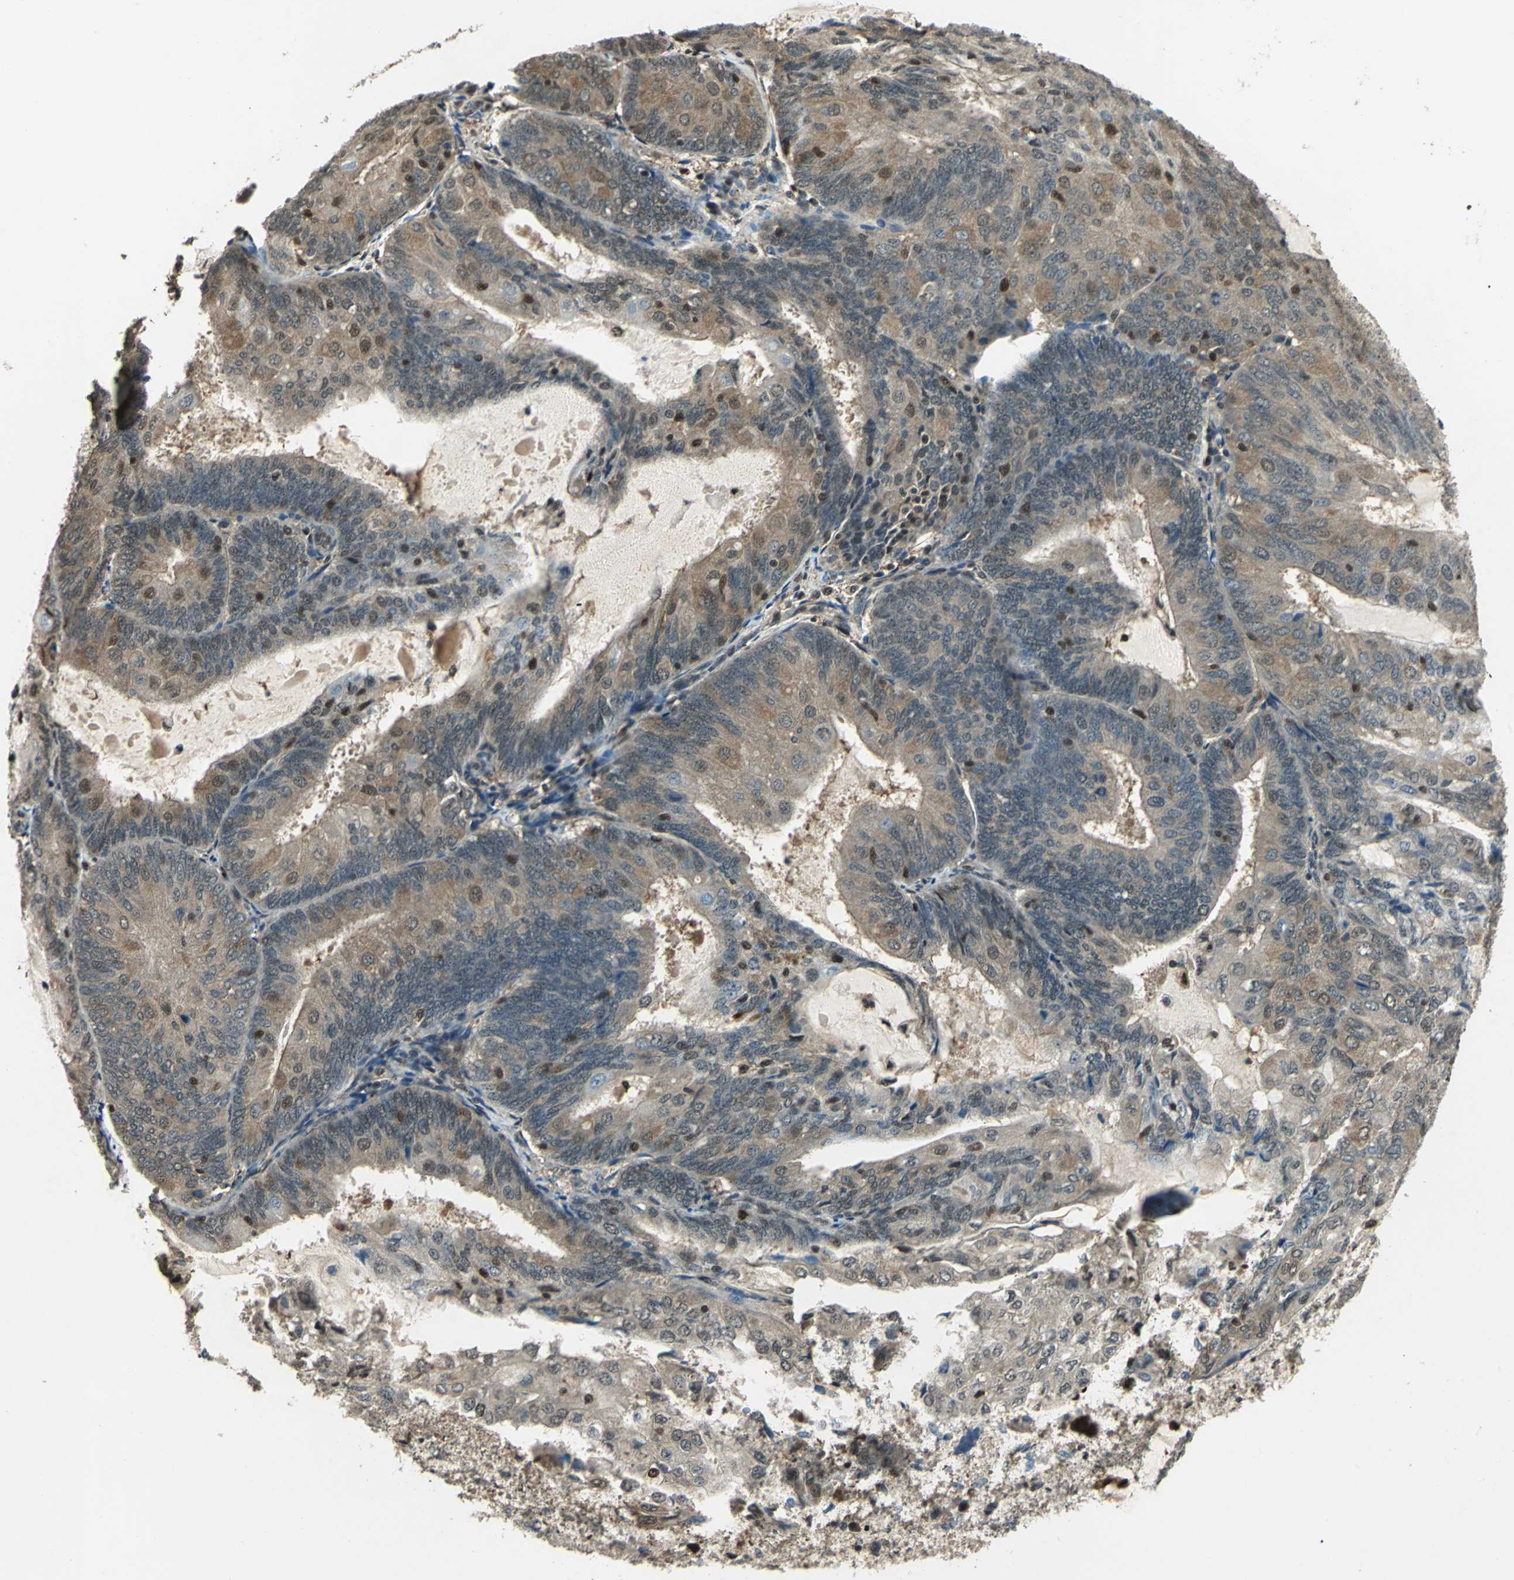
{"staining": {"intensity": "moderate", "quantity": ">75%", "location": "cytoplasmic/membranous"}, "tissue": "endometrial cancer", "cell_type": "Tumor cells", "image_type": "cancer", "snomed": [{"axis": "morphology", "description": "Adenocarcinoma, NOS"}, {"axis": "topography", "description": "Endometrium"}], "caption": "Immunohistochemistry (DAB (3,3'-diaminobenzidine)) staining of endometrial cancer (adenocarcinoma) demonstrates moderate cytoplasmic/membranous protein staining in approximately >75% of tumor cells. Using DAB (3,3'-diaminobenzidine) (brown) and hematoxylin (blue) stains, captured at high magnification using brightfield microscopy.", "gene": "PPP1R13L", "patient": {"sex": "female", "age": 81}}